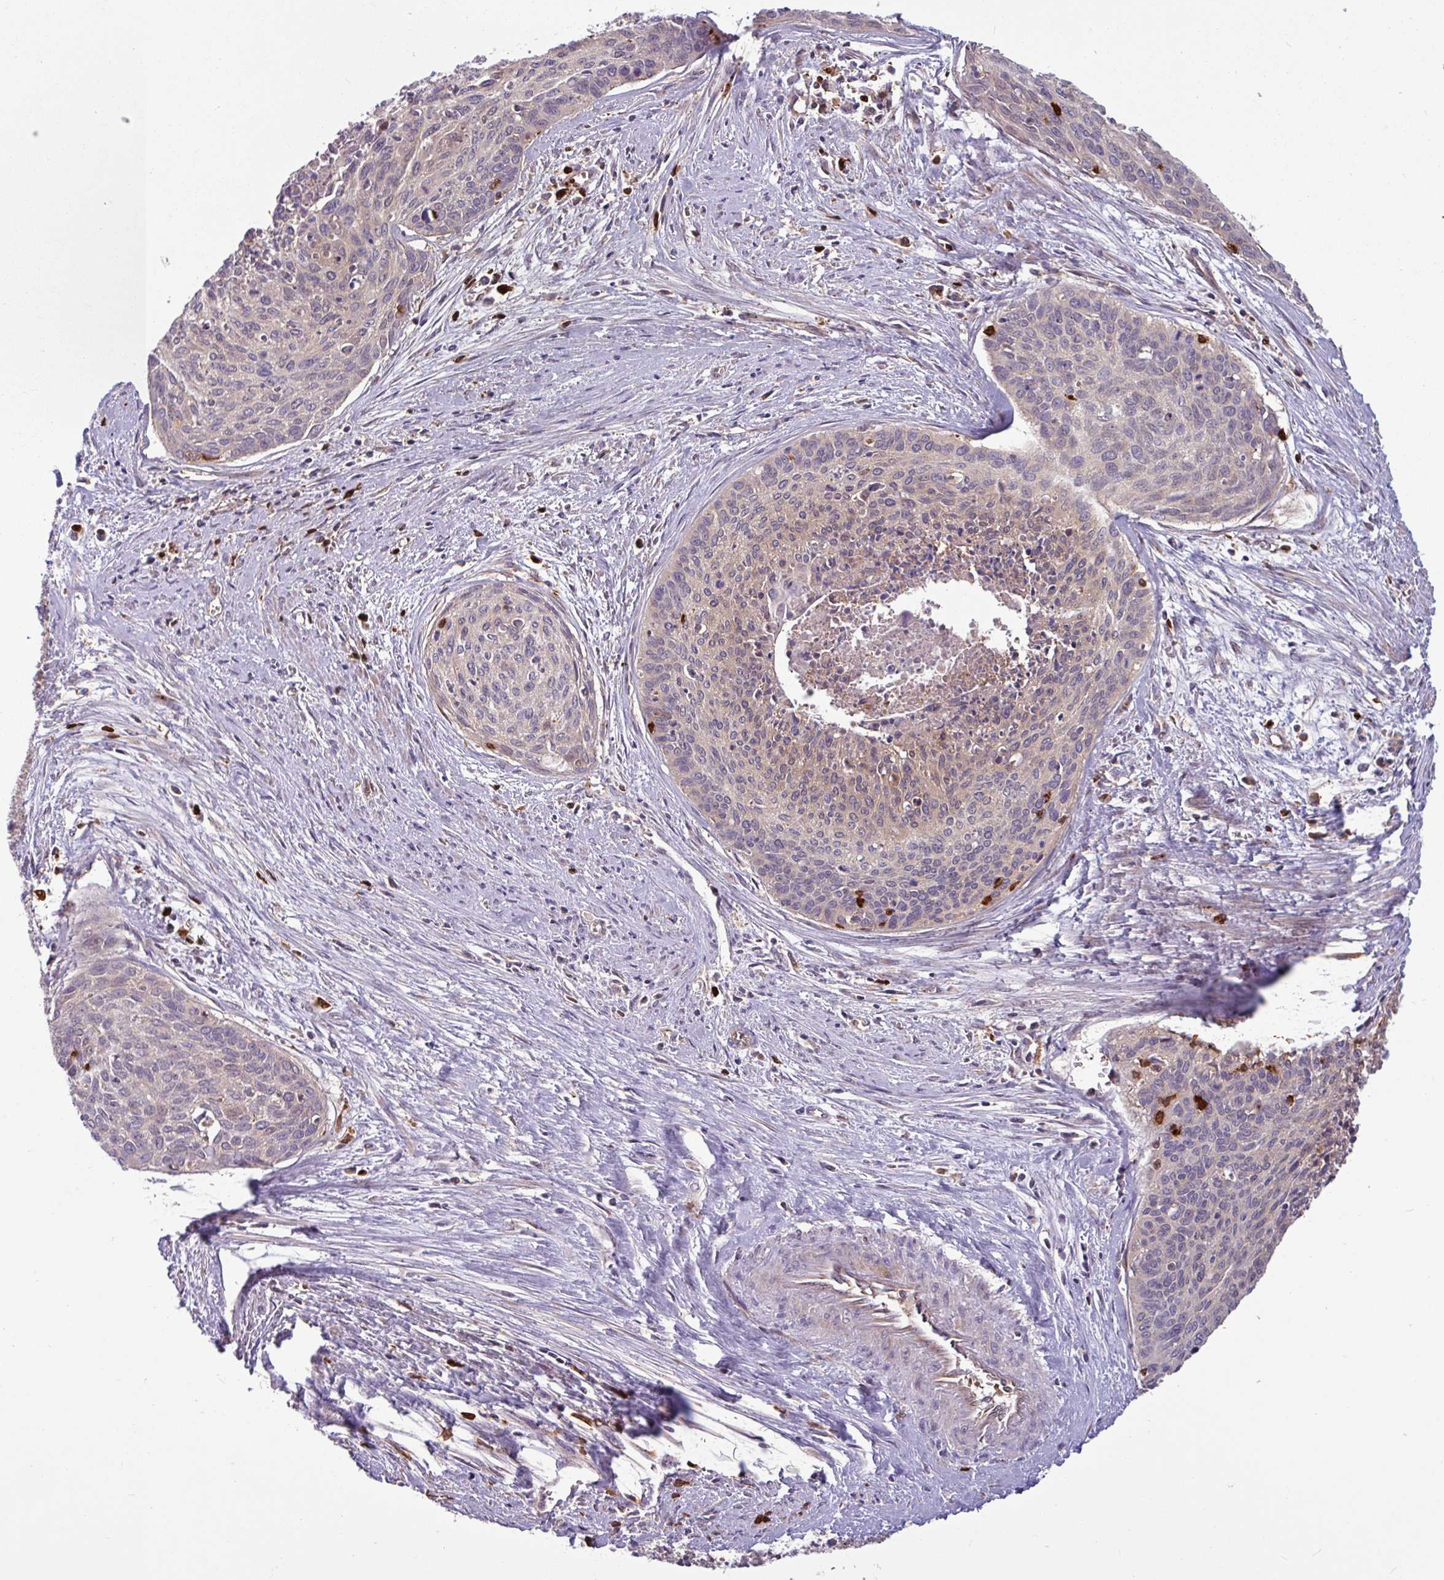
{"staining": {"intensity": "weak", "quantity": "<25%", "location": "cytoplasmic/membranous,nuclear"}, "tissue": "cervical cancer", "cell_type": "Tumor cells", "image_type": "cancer", "snomed": [{"axis": "morphology", "description": "Squamous cell carcinoma, NOS"}, {"axis": "topography", "description": "Cervix"}], "caption": "Tumor cells are negative for brown protein staining in cervical squamous cell carcinoma.", "gene": "SEC61G", "patient": {"sex": "female", "age": 55}}